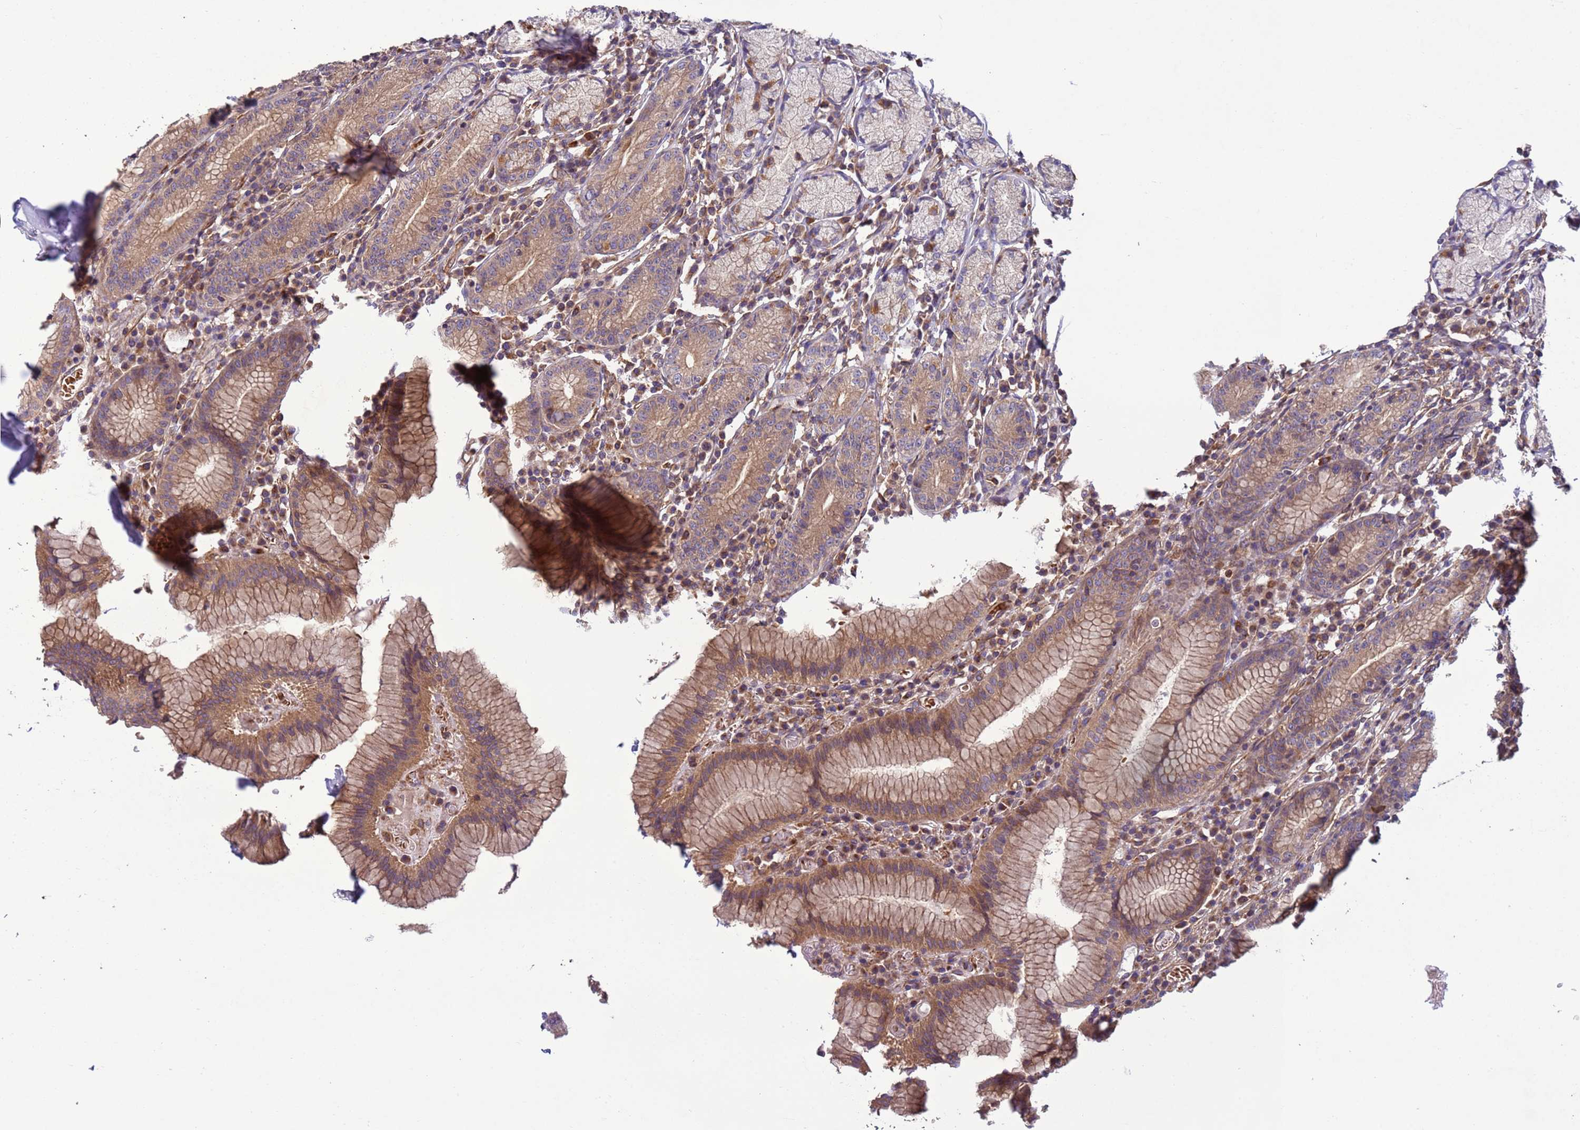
{"staining": {"intensity": "moderate", "quantity": ">75%", "location": "cytoplasmic/membranous"}, "tissue": "stomach", "cell_type": "Glandular cells", "image_type": "normal", "snomed": [{"axis": "morphology", "description": "Normal tissue, NOS"}, {"axis": "topography", "description": "Stomach"}], "caption": "The image exhibits a brown stain indicating the presence of a protein in the cytoplasmic/membranous of glandular cells in stomach. (Brightfield microscopy of DAB IHC at high magnification).", "gene": "RAB10", "patient": {"sex": "male", "age": 55}}